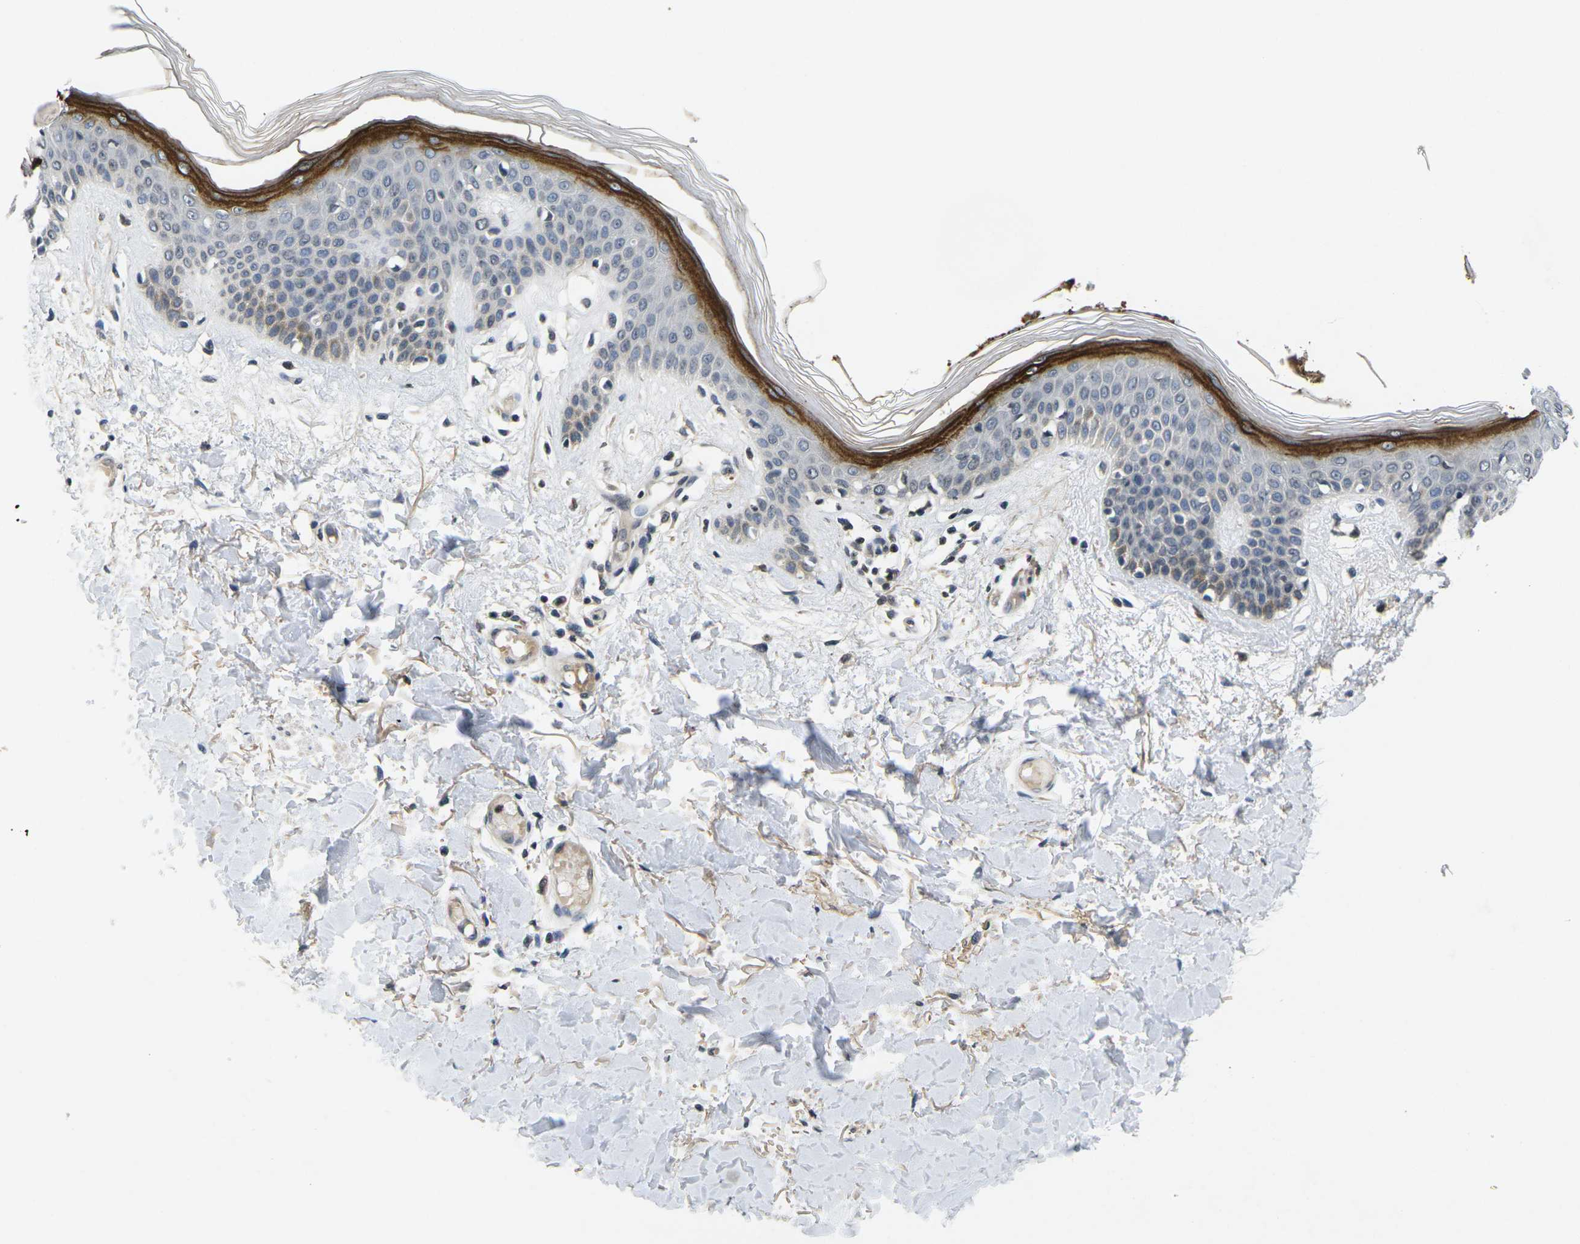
{"staining": {"intensity": "weak", "quantity": "25%-75%", "location": "cytoplasmic/membranous"}, "tissue": "skin", "cell_type": "Fibroblasts", "image_type": "normal", "snomed": [{"axis": "morphology", "description": "Normal tissue, NOS"}, {"axis": "topography", "description": "Skin"}], "caption": "A histopathology image of skin stained for a protein exhibits weak cytoplasmic/membranous brown staining in fibroblasts. The staining was performed using DAB (3,3'-diaminobenzidine) to visualize the protein expression in brown, while the nuclei were stained in blue with hematoxylin (Magnification: 20x).", "gene": "C1QC", "patient": {"sex": "male", "age": 53}}